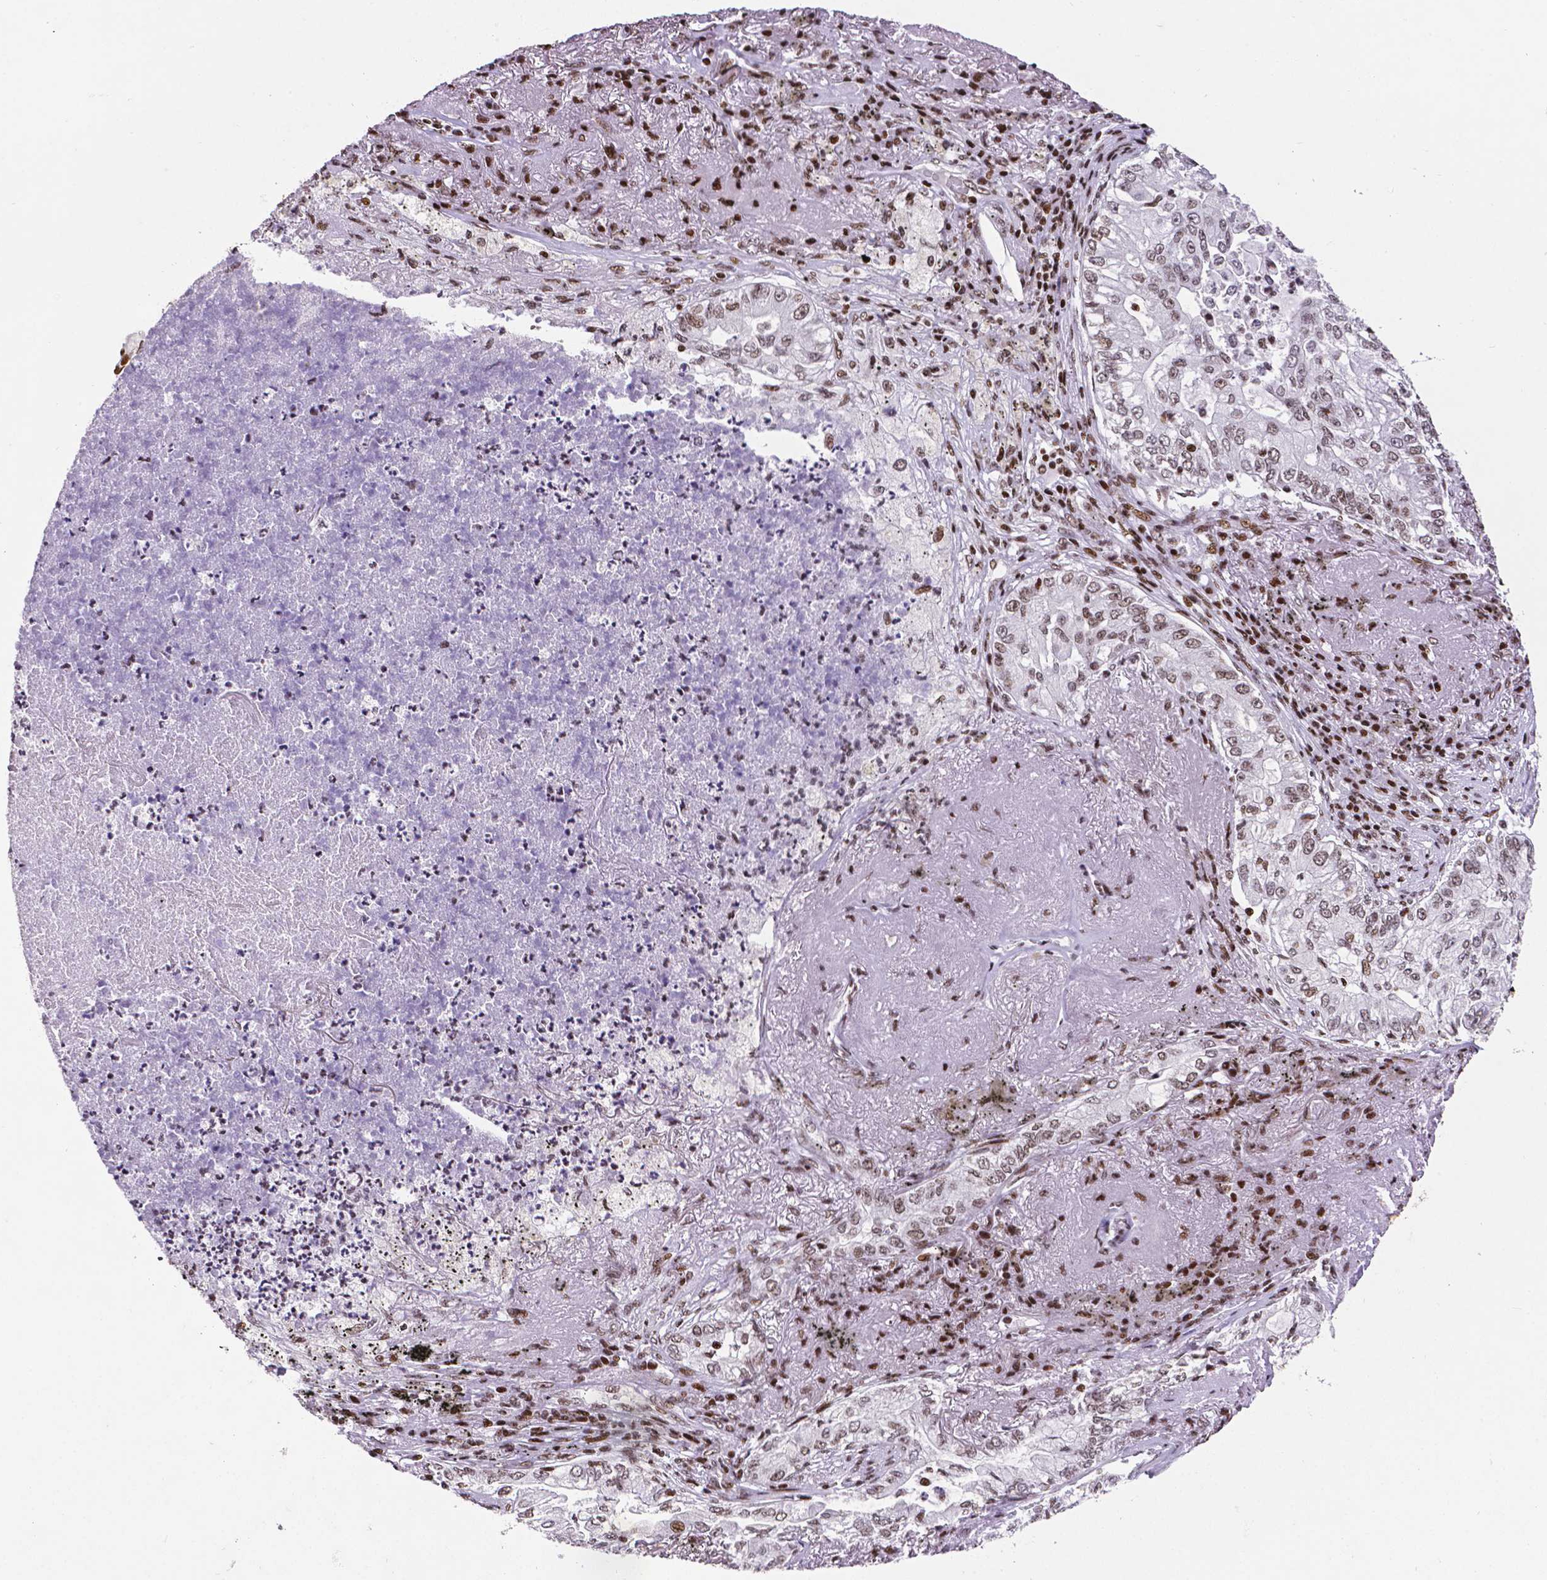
{"staining": {"intensity": "moderate", "quantity": ">75%", "location": "nuclear"}, "tissue": "lung cancer", "cell_type": "Tumor cells", "image_type": "cancer", "snomed": [{"axis": "morphology", "description": "Adenocarcinoma, NOS"}, {"axis": "topography", "description": "Lung"}], "caption": "Tumor cells show medium levels of moderate nuclear staining in approximately >75% of cells in human lung cancer.", "gene": "CTCF", "patient": {"sex": "female", "age": 73}}